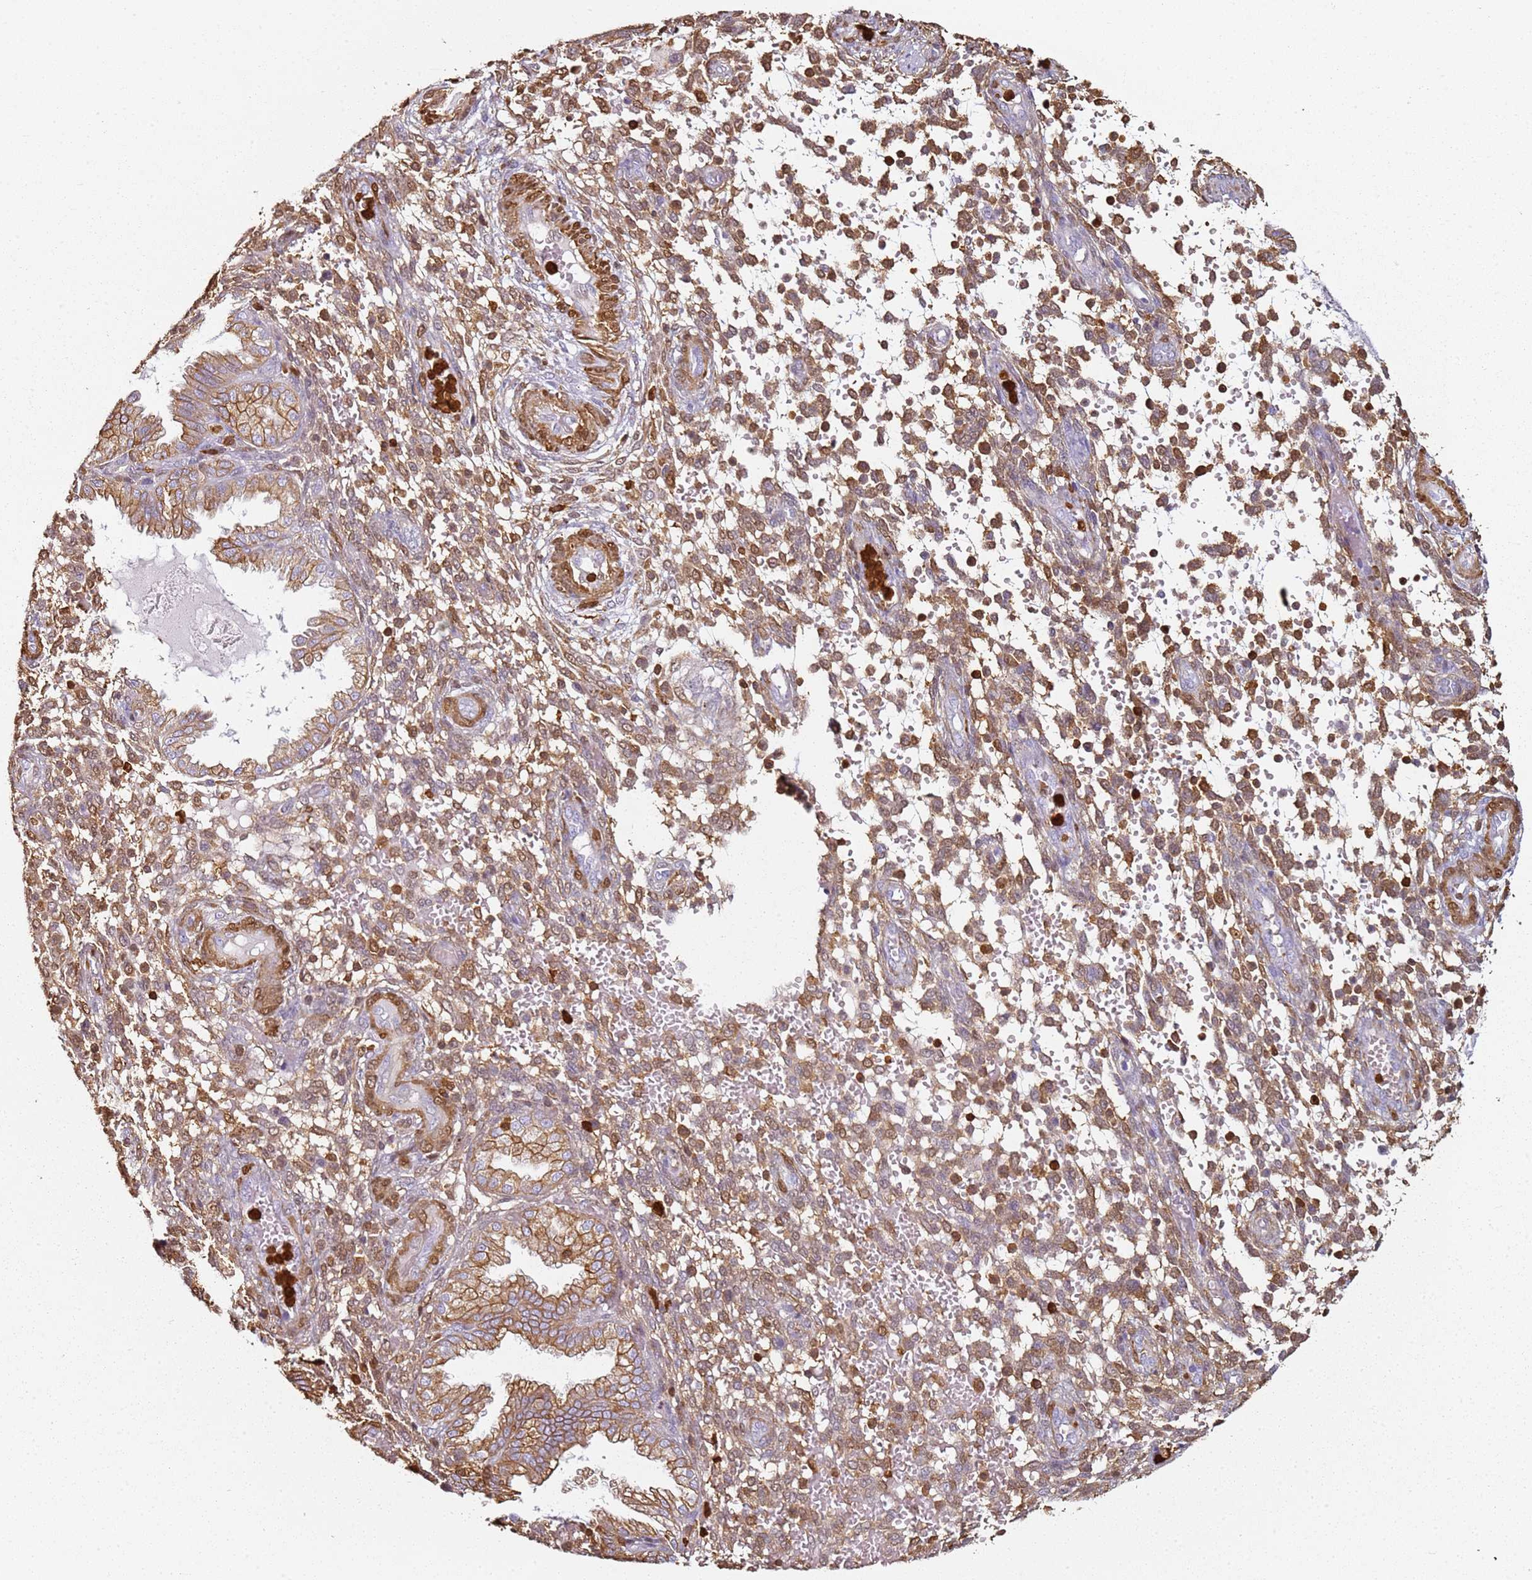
{"staining": {"intensity": "moderate", "quantity": "25%-75%", "location": "cytoplasmic/membranous,nuclear"}, "tissue": "endometrium", "cell_type": "Cells in endometrial stroma", "image_type": "normal", "snomed": [{"axis": "morphology", "description": "Normal tissue, NOS"}, {"axis": "topography", "description": "Endometrium"}], "caption": "An immunohistochemistry (IHC) photomicrograph of normal tissue is shown. Protein staining in brown shows moderate cytoplasmic/membranous,nuclear positivity in endometrium within cells in endometrial stroma.", "gene": "S100A4", "patient": {"sex": "female", "age": 33}}